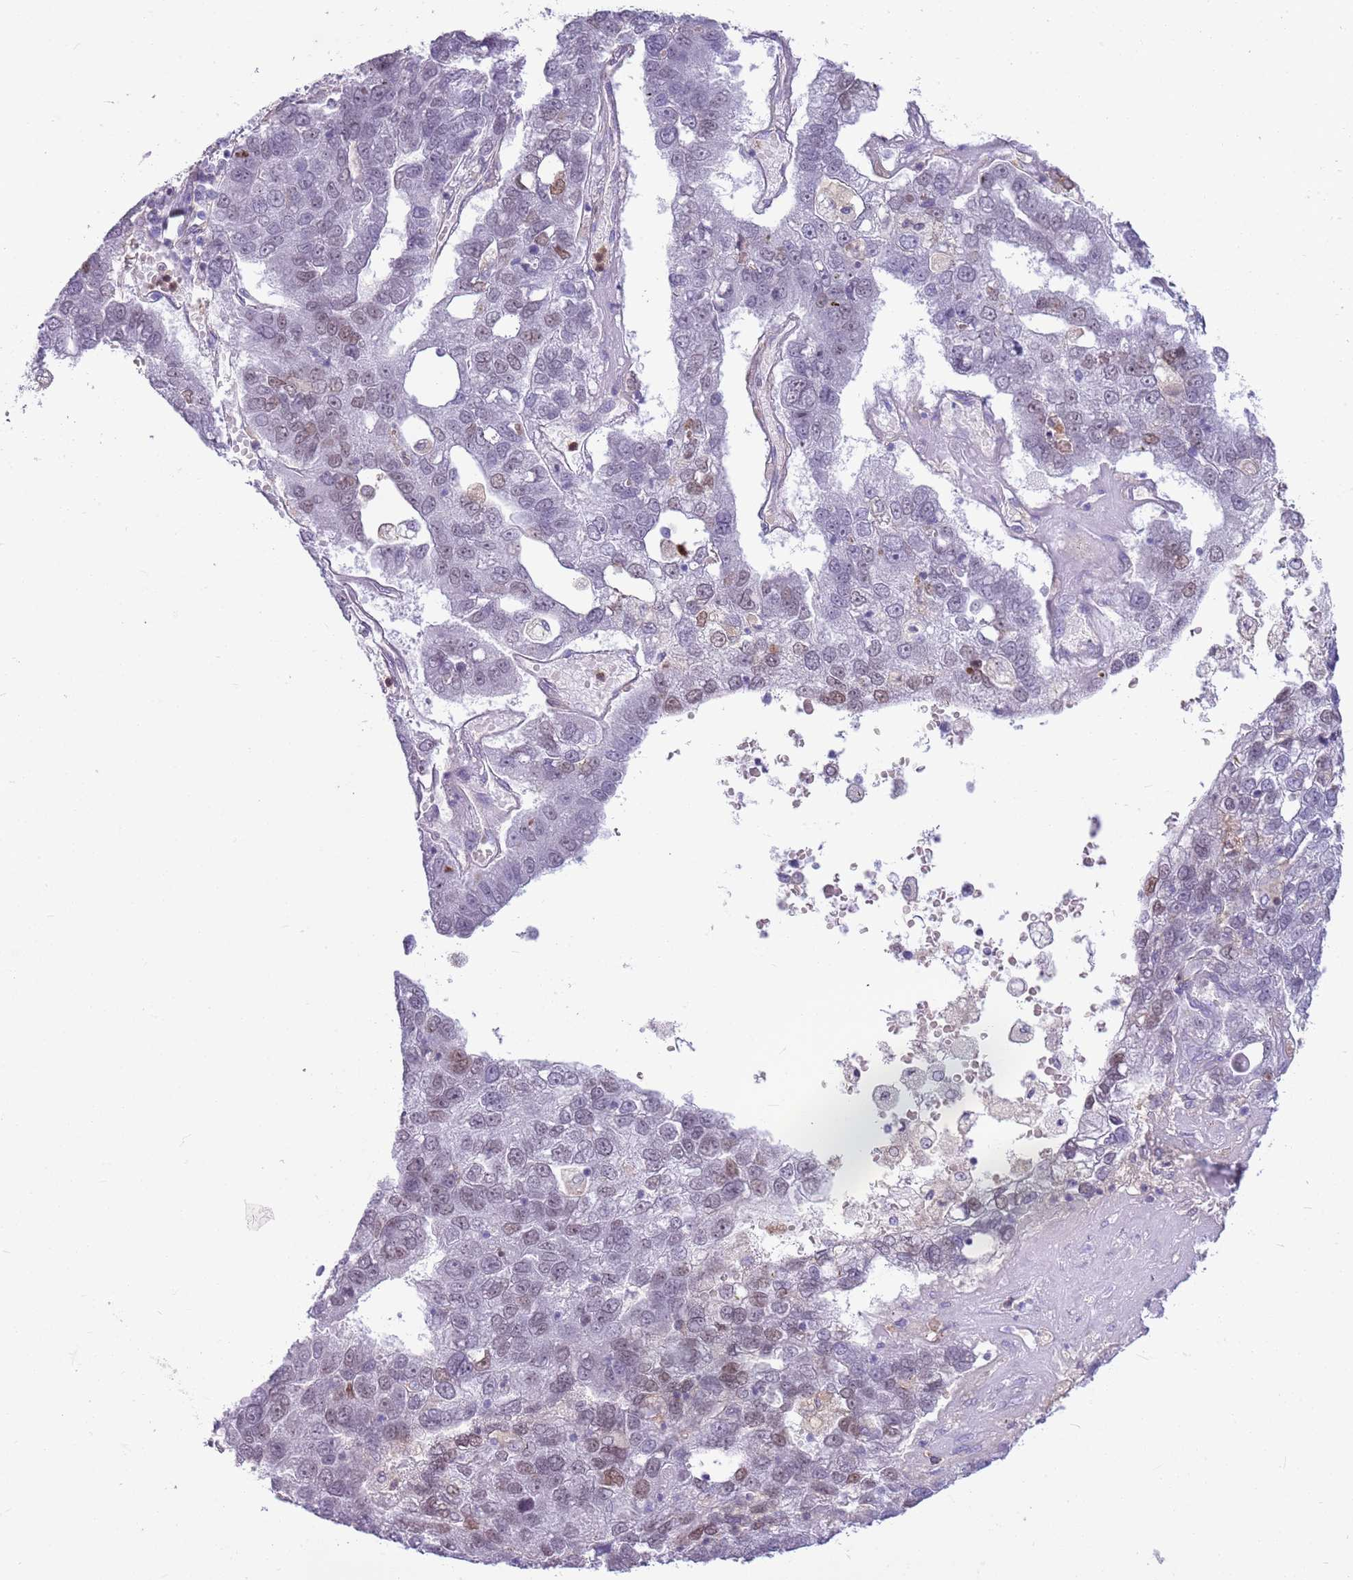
{"staining": {"intensity": "moderate", "quantity": "<25%", "location": "nuclear"}, "tissue": "pancreatic cancer", "cell_type": "Tumor cells", "image_type": "cancer", "snomed": [{"axis": "morphology", "description": "Adenocarcinoma, NOS"}, {"axis": "topography", "description": "Pancreas"}], "caption": "The immunohistochemical stain shows moderate nuclear positivity in tumor cells of pancreatic cancer (adenocarcinoma) tissue.", "gene": "DHX32", "patient": {"sex": "female", "age": 61}}